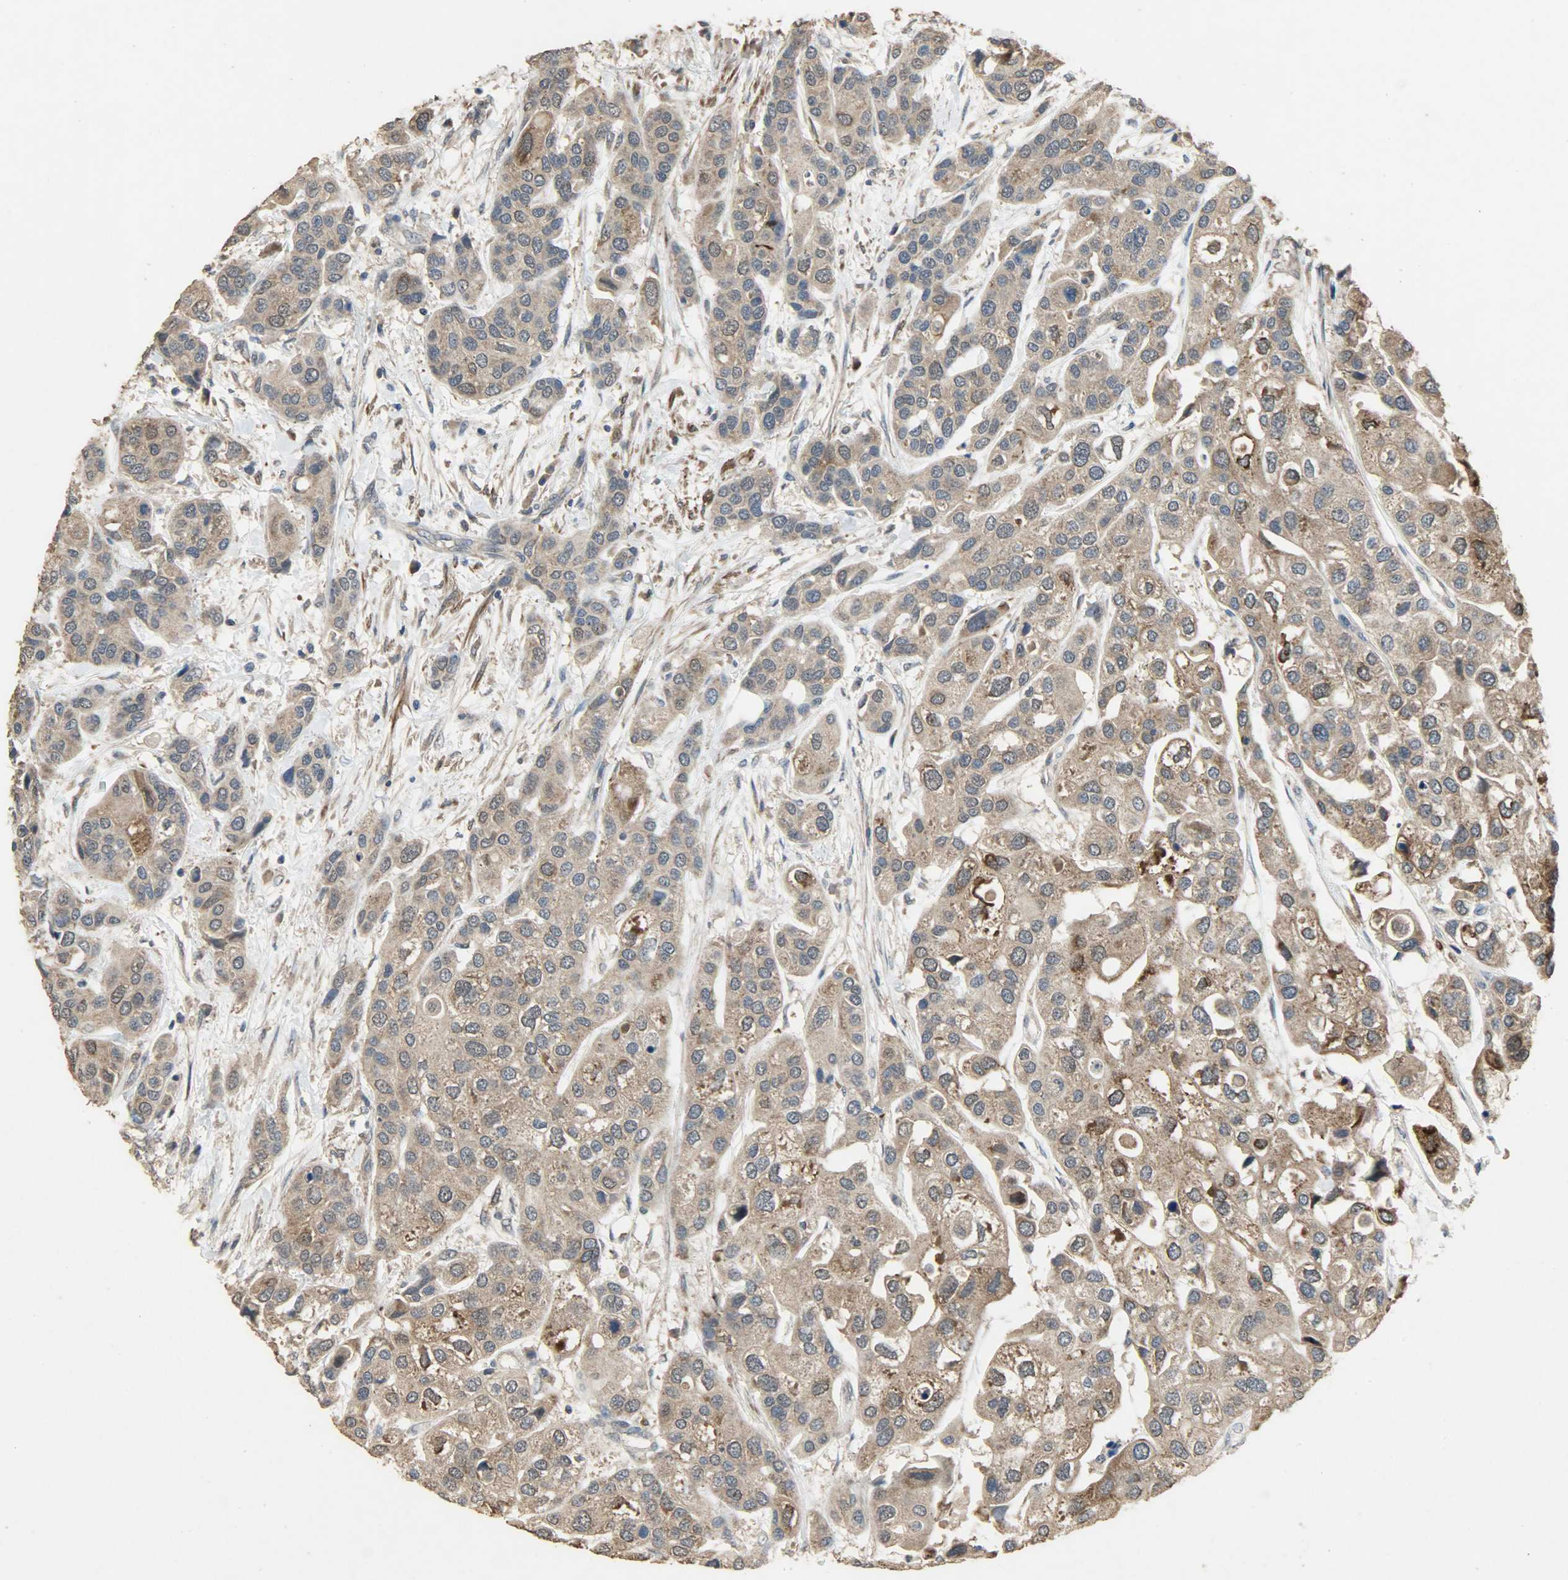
{"staining": {"intensity": "moderate", "quantity": ">75%", "location": "cytoplasmic/membranous"}, "tissue": "urothelial cancer", "cell_type": "Tumor cells", "image_type": "cancer", "snomed": [{"axis": "morphology", "description": "Urothelial carcinoma, High grade"}, {"axis": "topography", "description": "Urinary bladder"}], "caption": "Urothelial cancer stained with DAB (3,3'-diaminobenzidine) immunohistochemistry exhibits medium levels of moderate cytoplasmic/membranous staining in about >75% of tumor cells.", "gene": "CDKN2C", "patient": {"sex": "female", "age": 64}}